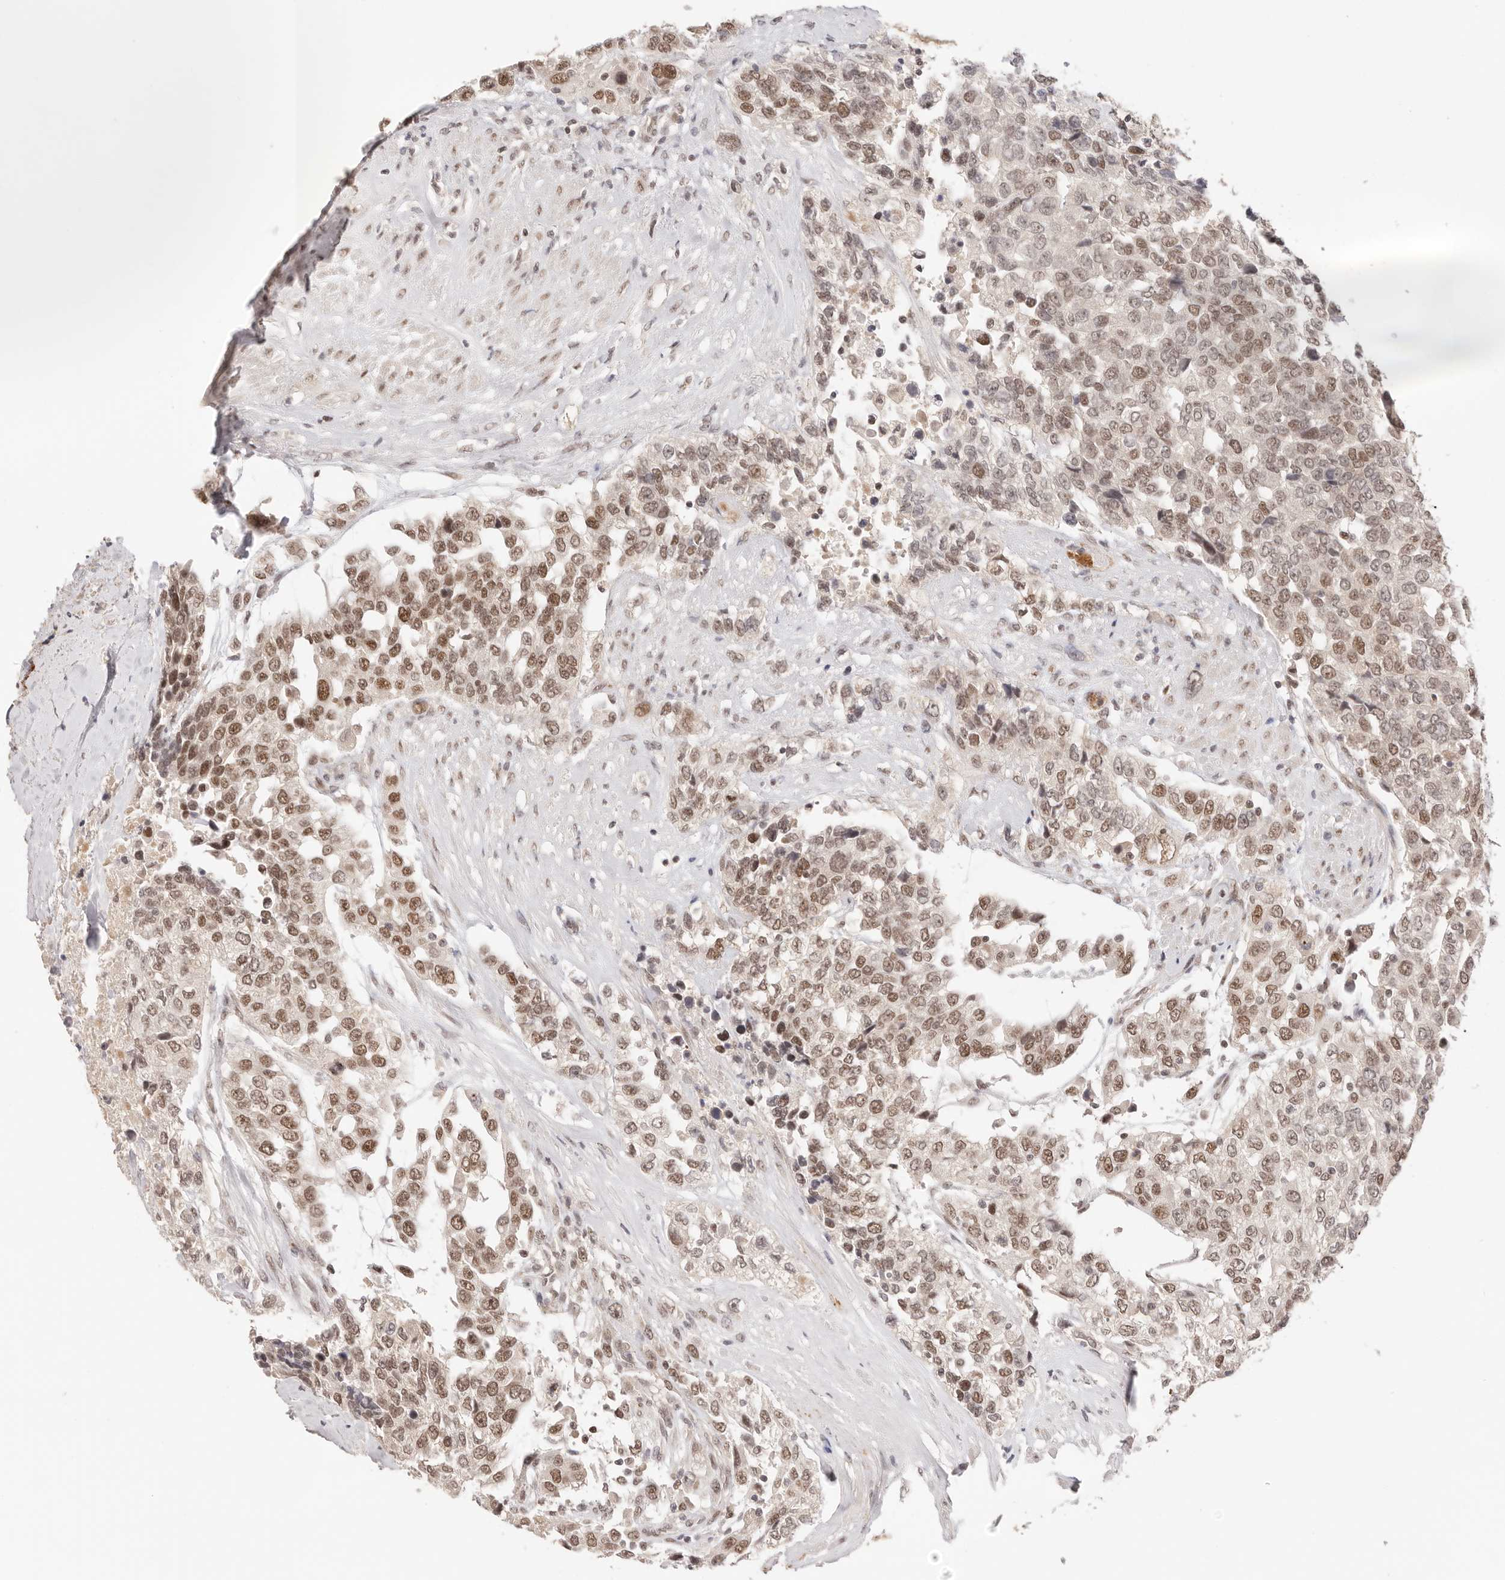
{"staining": {"intensity": "moderate", "quantity": ">75%", "location": "nuclear"}, "tissue": "urothelial cancer", "cell_type": "Tumor cells", "image_type": "cancer", "snomed": [{"axis": "morphology", "description": "Urothelial carcinoma, High grade"}, {"axis": "topography", "description": "Urinary bladder"}], "caption": "IHC histopathology image of neoplastic tissue: high-grade urothelial carcinoma stained using immunohistochemistry (IHC) shows medium levels of moderate protein expression localized specifically in the nuclear of tumor cells, appearing as a nuclear brown color.", "gene": "RFC3", "patient": {"sex": "female", "age": 80}}